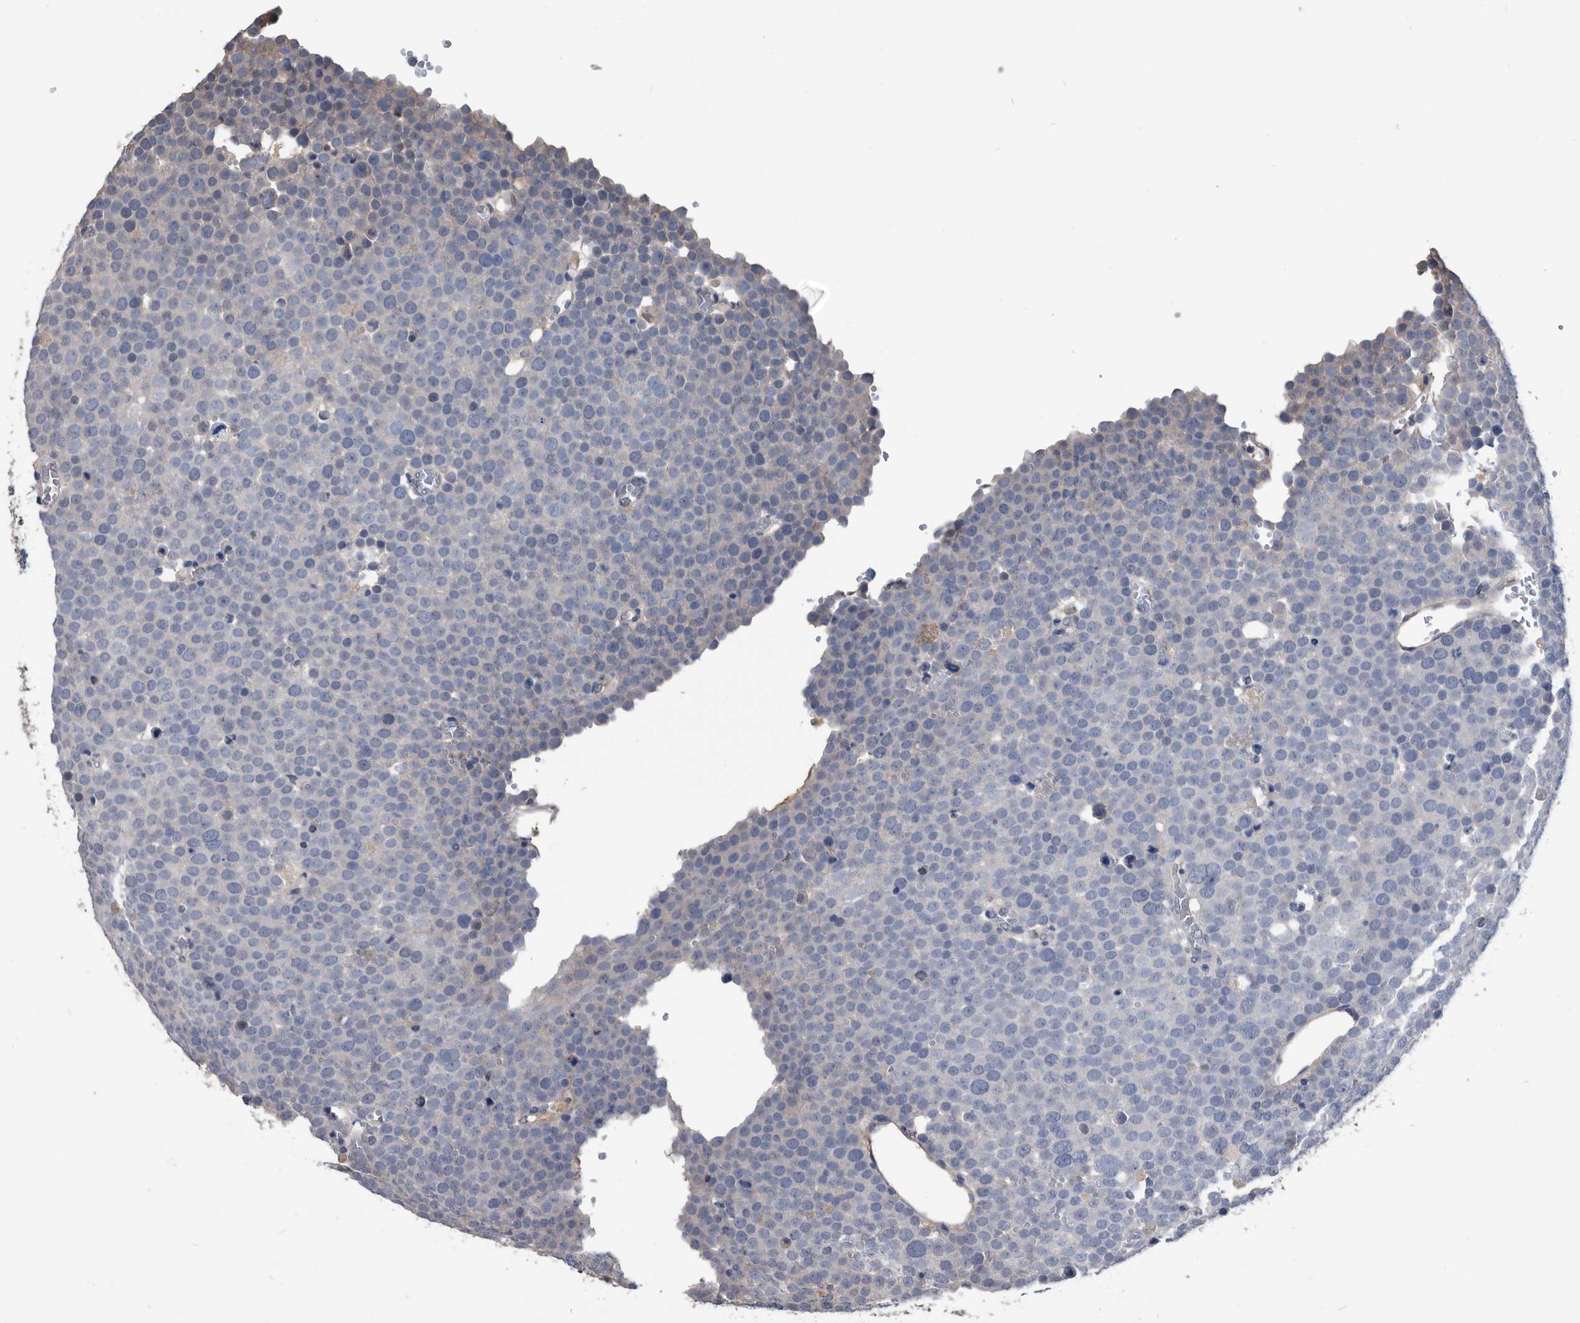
{"staining": {"intensity": "negative", "quantity": "none", "location": "none"}, "tissue": "testis cancer", "cell_type": "Tumor cells", "image_type": "cancer", "snomed": [{"axis": "morphology", "description": "Seminoma, NOS"}, {"axis": "topography", "description": "Testis"}], "caption": "This is an immunohistochemistry image of human seminoma (testis). There is no positivity in tumor cells.", "gene": "PDXK", "patient": {"sex": "male", "age": 71}}